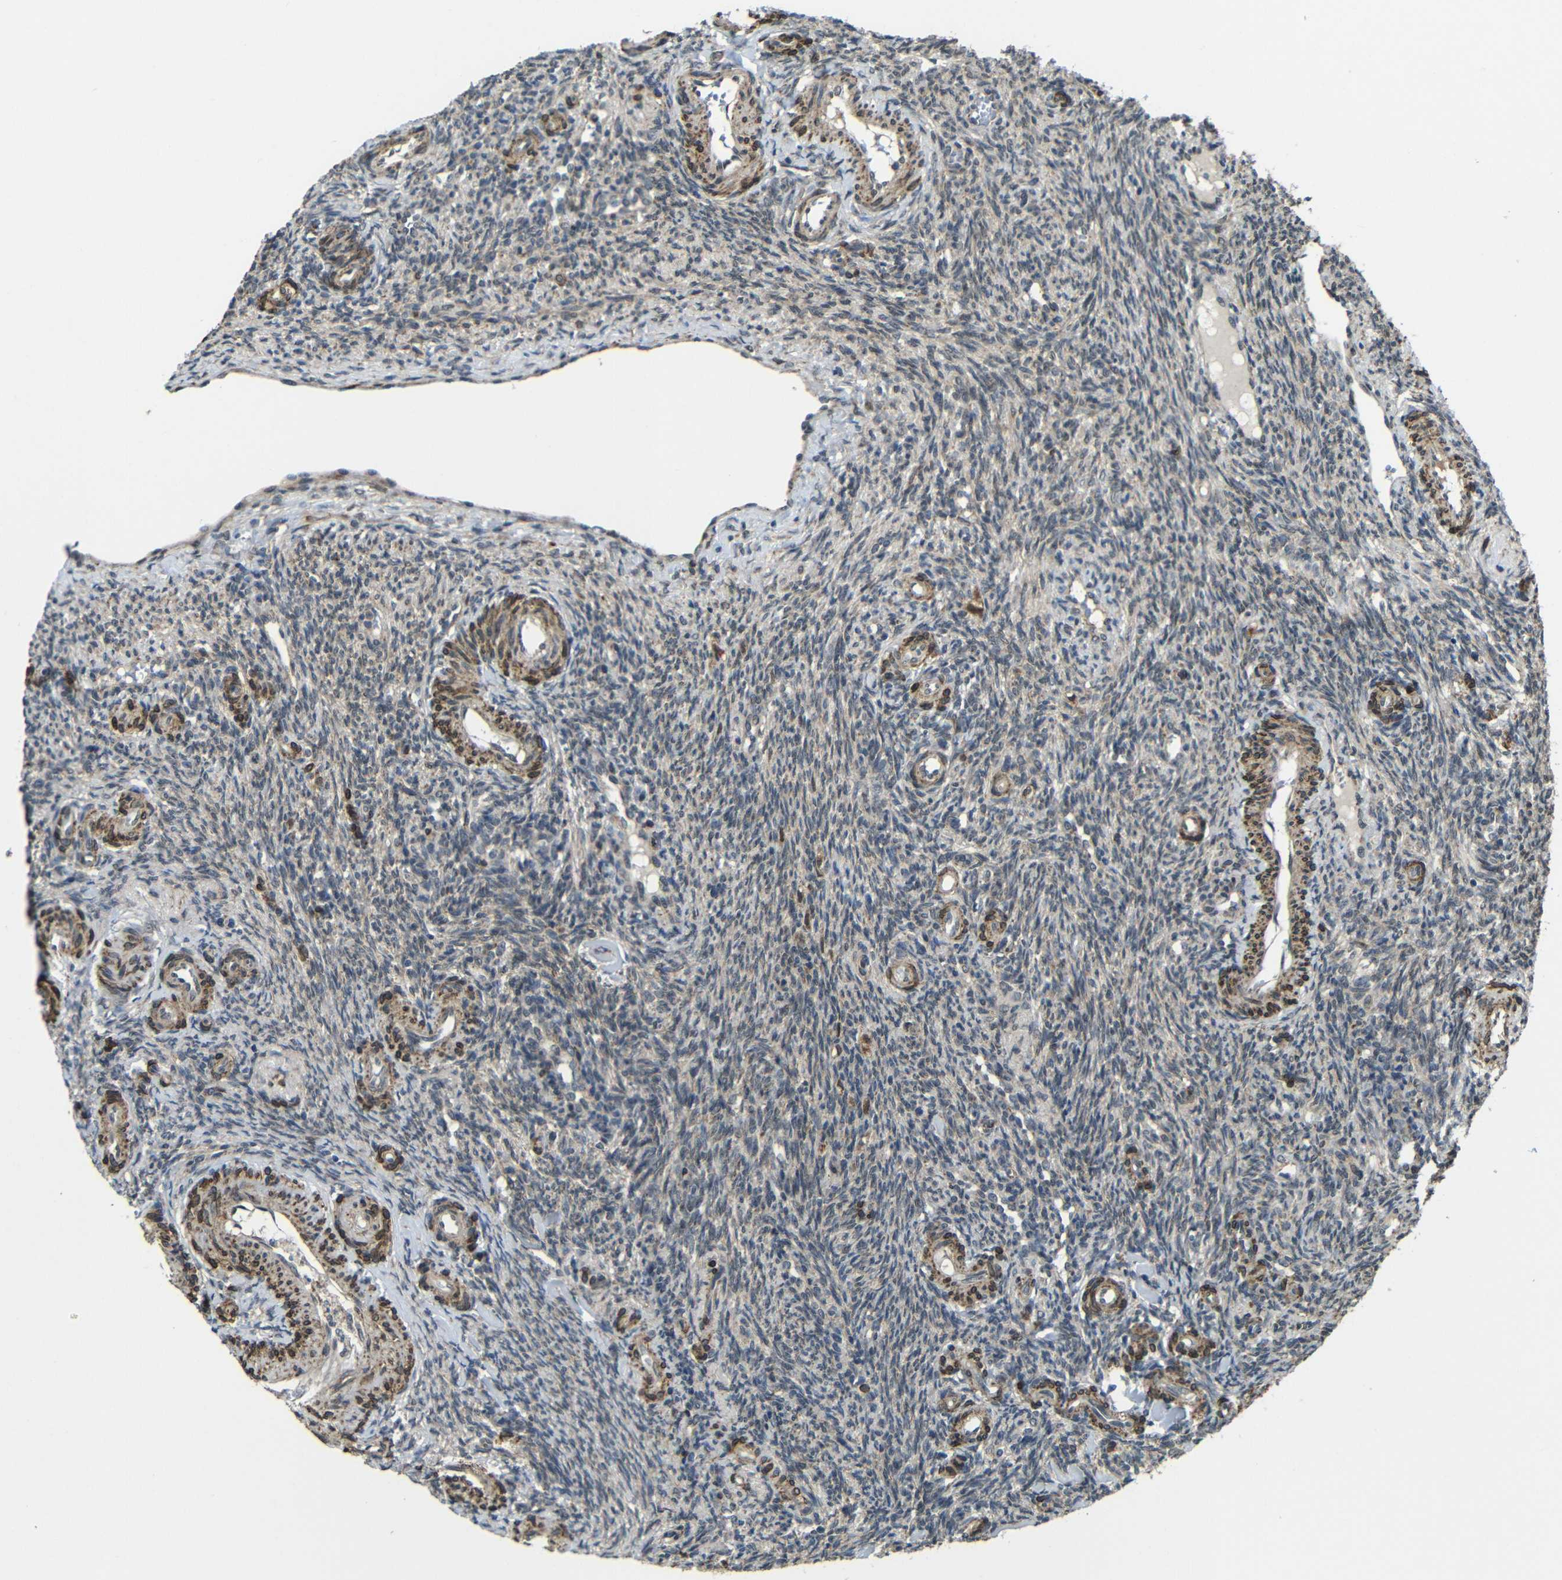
{"staining": {"intensity": "weak", "quantity": ">75%", "location": "cytoplasmic/membranous,nuclear"}, "tissue": "ovary", "cell_type": "Ovarian stroma cells", "image_type": "normal", "snomed": [{"axis": "morphology", "description": "Normal tissue, NOS"}, {"axis": "topography", "description": "Ovary"}], "caption": "Weak cytoplasmic/membranous,nuclear expression for a protein is identified in approximately >75% of ovarian stroma cells of benign ovary using immunohistochemistry (IHC).", "gene": "FAM172A", "patient": {"sex": "female", "age": 41}}